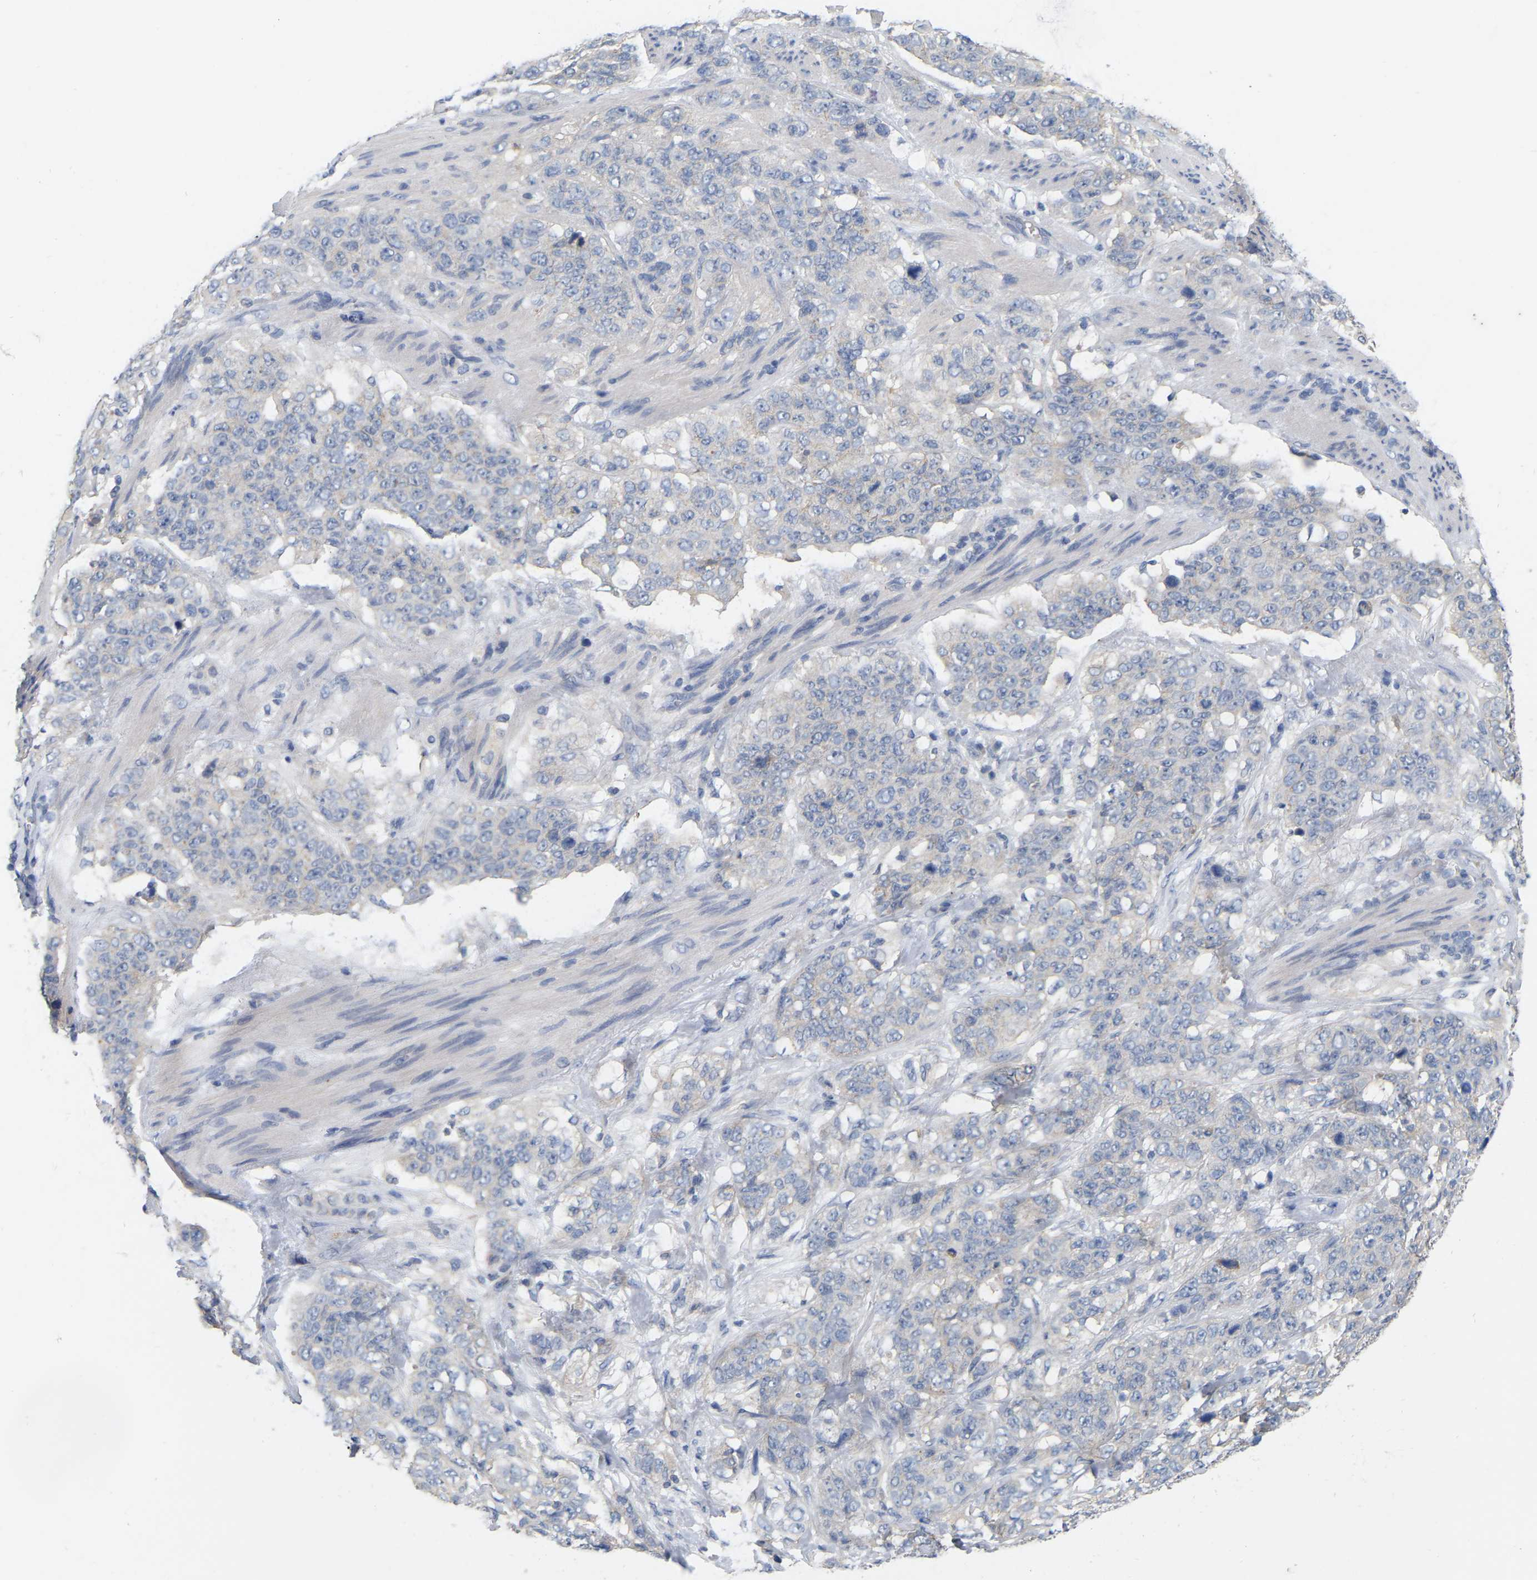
{"staining": {"intensity": "negative", "quantity": "none", "location": "none"}, "tissue": "stomach cancer", "cell_type": "Tumor cells", "image_type": "cancer", "snomed": [{"axis": "morphology", "description": "Adenocarcinoma, NOS"}, {"axis": "topography", "description": "Stomach"}], "caption": "Tumor cells are negative for brown protein staining in stomach cancer.", "gene": "WIPI2", "patient": {"sex": "male", "age": 48}}